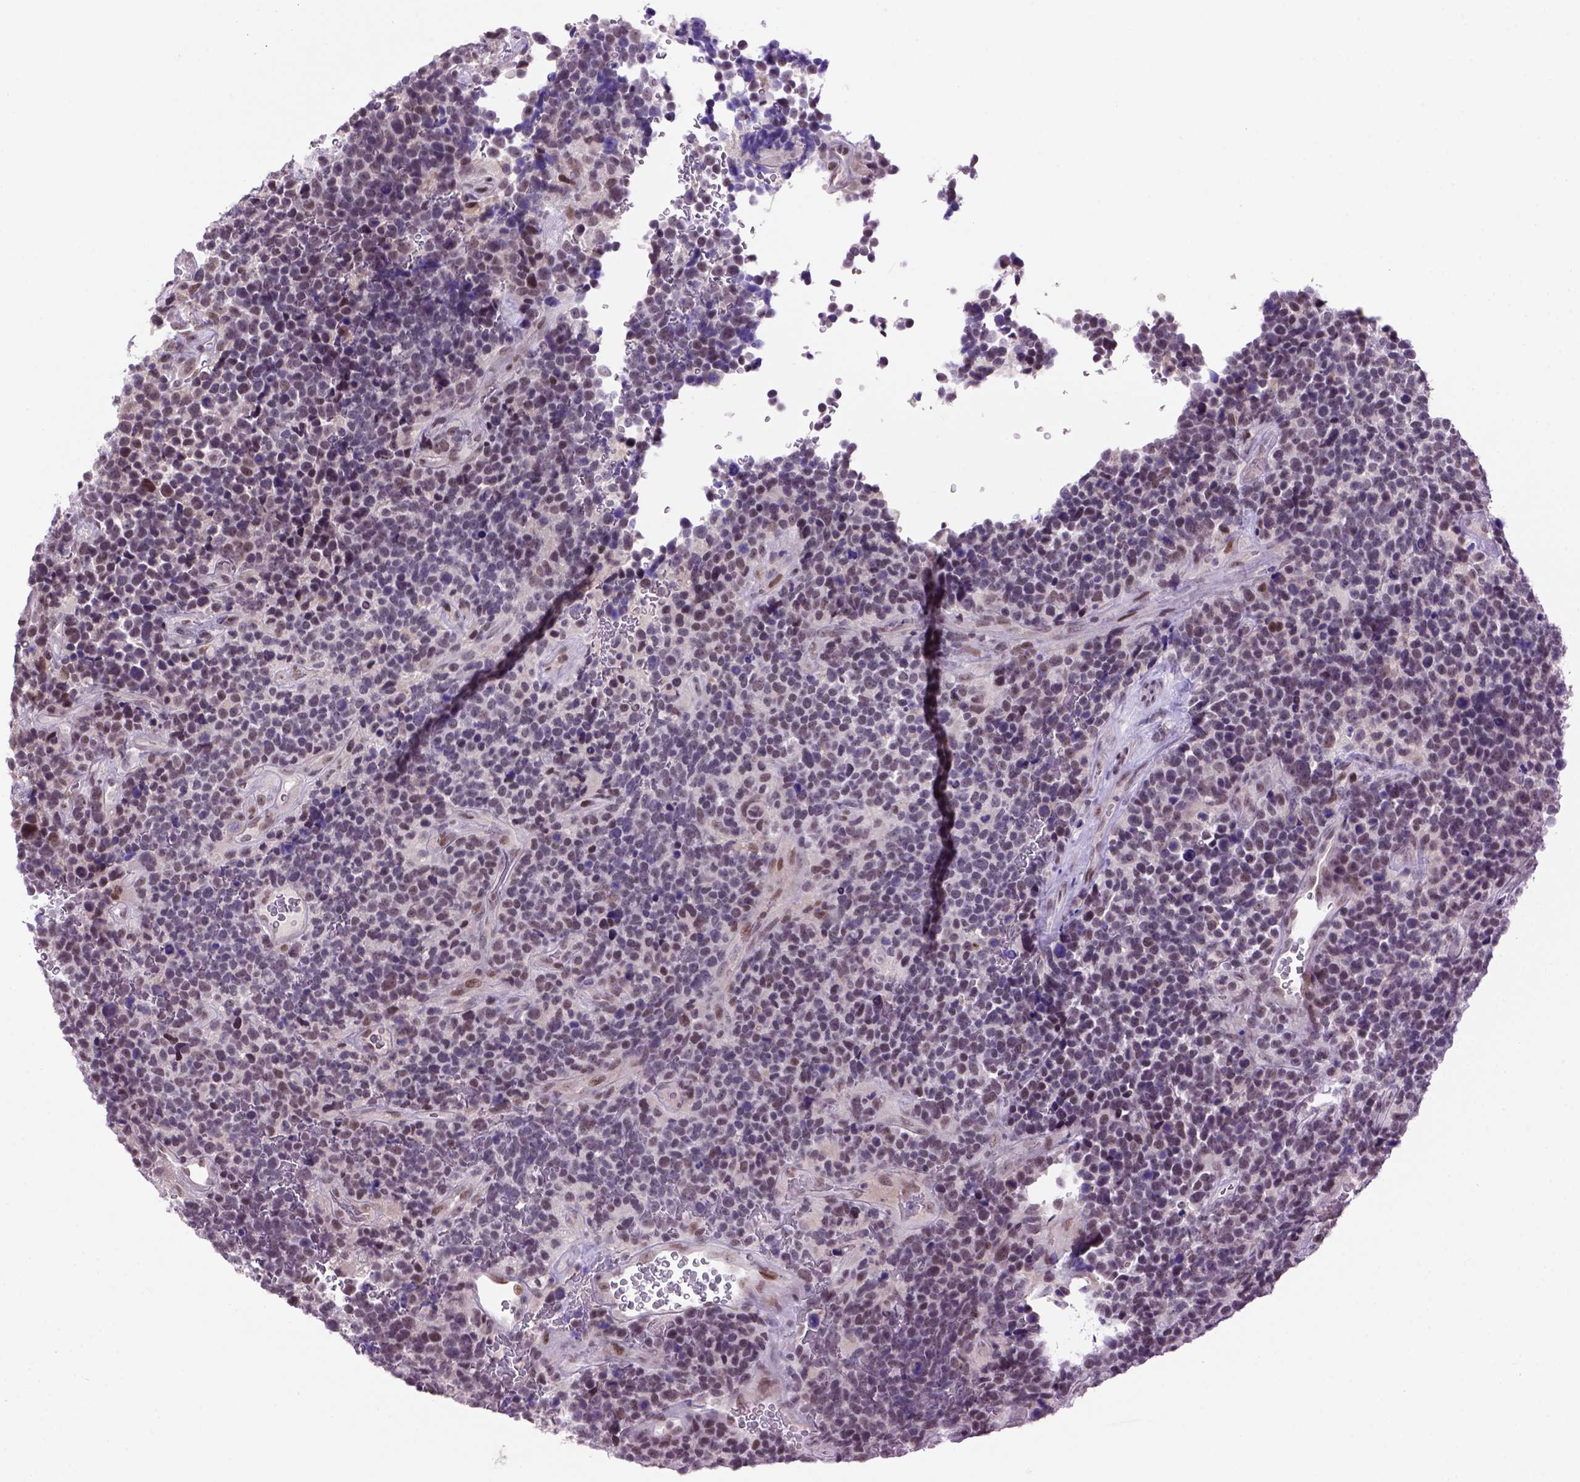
{"staining": {"intensity": "moderate", "quantity": "<25%", "location": "nuclear"}, "tissue": "glioma", "cell_type": "Tumor cells", "image_type": "cancer", "snomed": [{"axis": "morphology", "description": "Glioma, malignant, High grade"}, {"axis": "topography", "description": "Brain"}], "caption": "Malignant glioma (high-grade) stained with a brown dye demonstrates moderate nuclear positive staining in approximately <25% of tumor cells.", "gene": "TBPL1", "patient": {"sex": "male", "age": 33}}